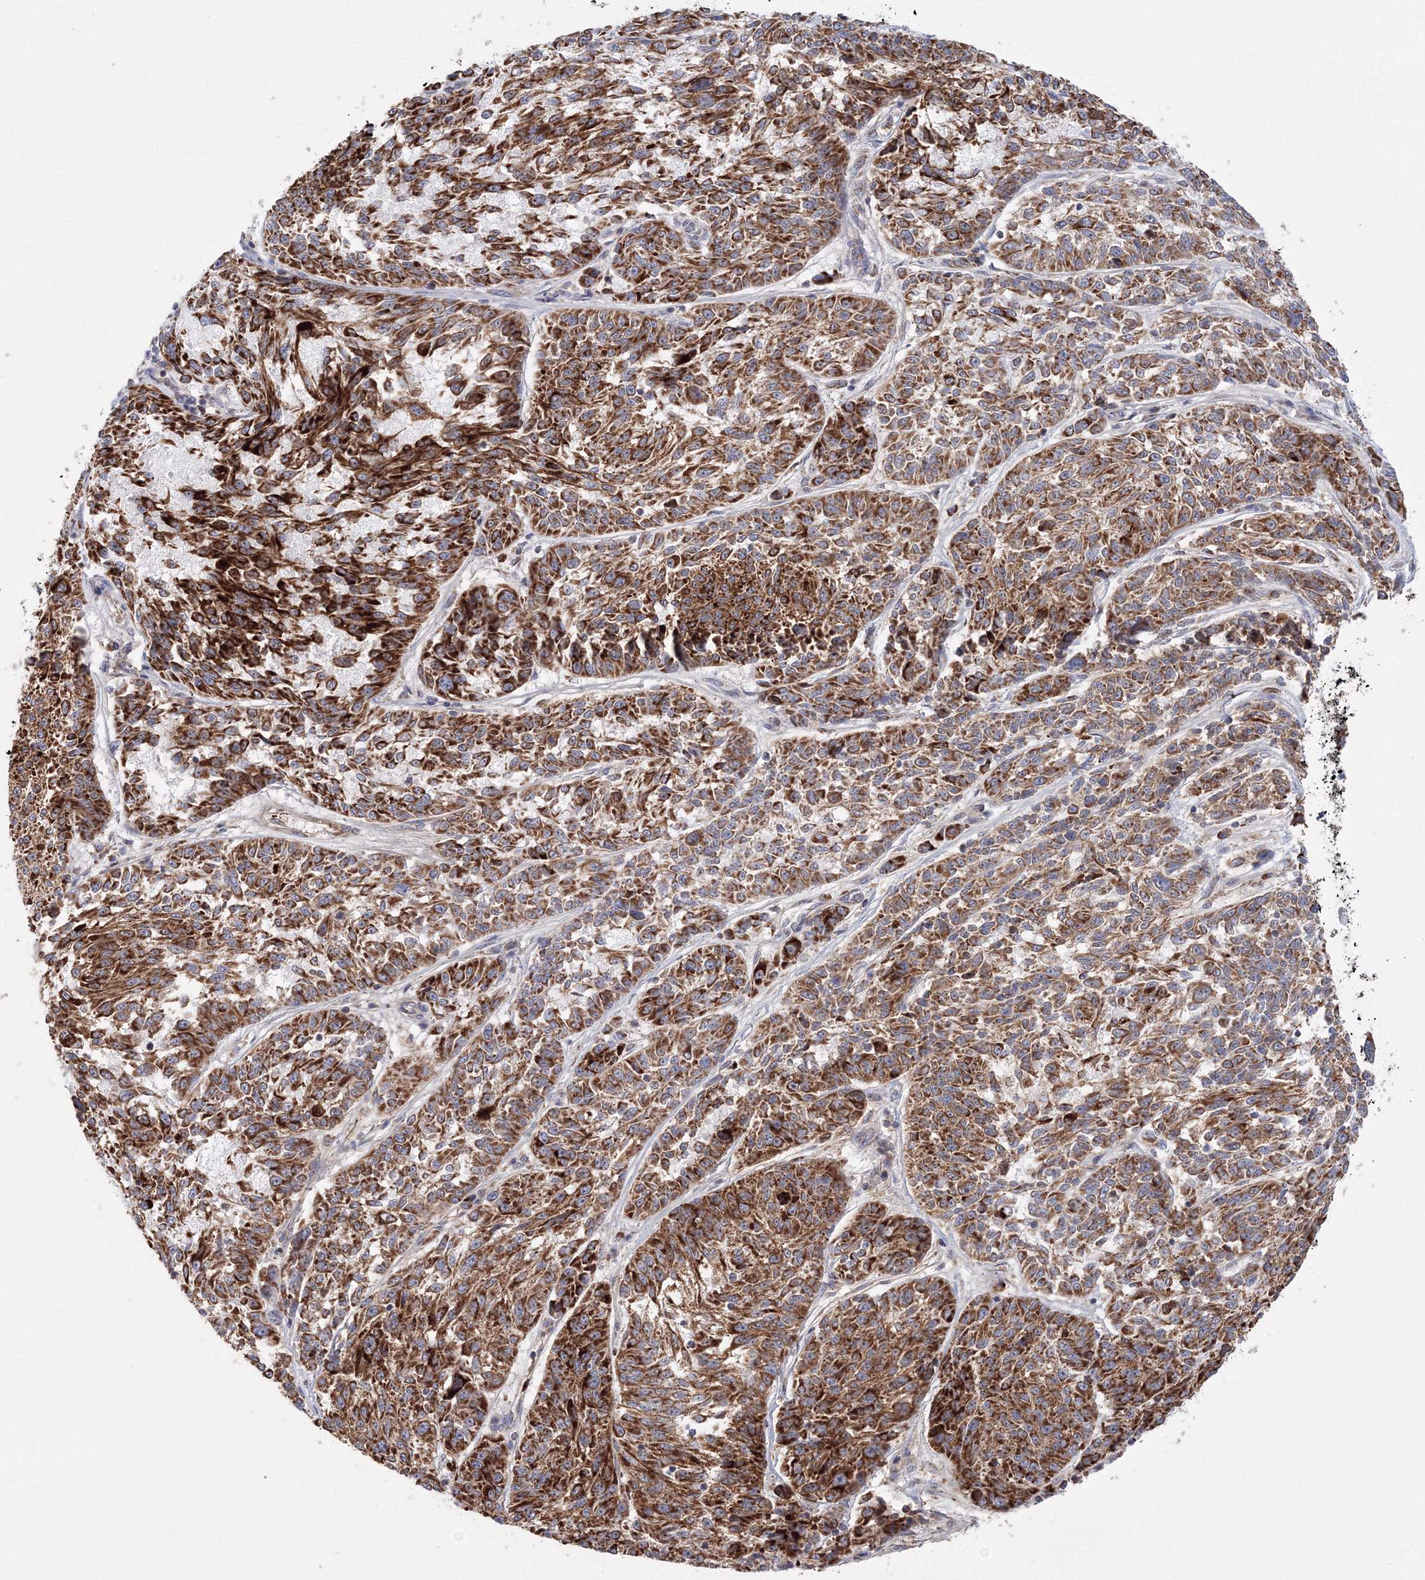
{"staining": {"intensity": "strong", "quantity": ">75%", "location": "cytoplasmic/membranous"}, "tissue": "melanoma", "cell_type": "Tumor cells", "image_type": "cancer", "snomed": [{"axis": "morphology", "description": "Malignant melanoma, NOS"}, {"axis": "topography", "description": "Skin"}], "caption": "Approximately >75% of tumor cells in melanoma reveal strong cytoplasmic/membranous protein staining as visualized by brown immunohistochemical staining.", "gene": "GRPEL1", "patient": {"sex": "male", "age": 53}}